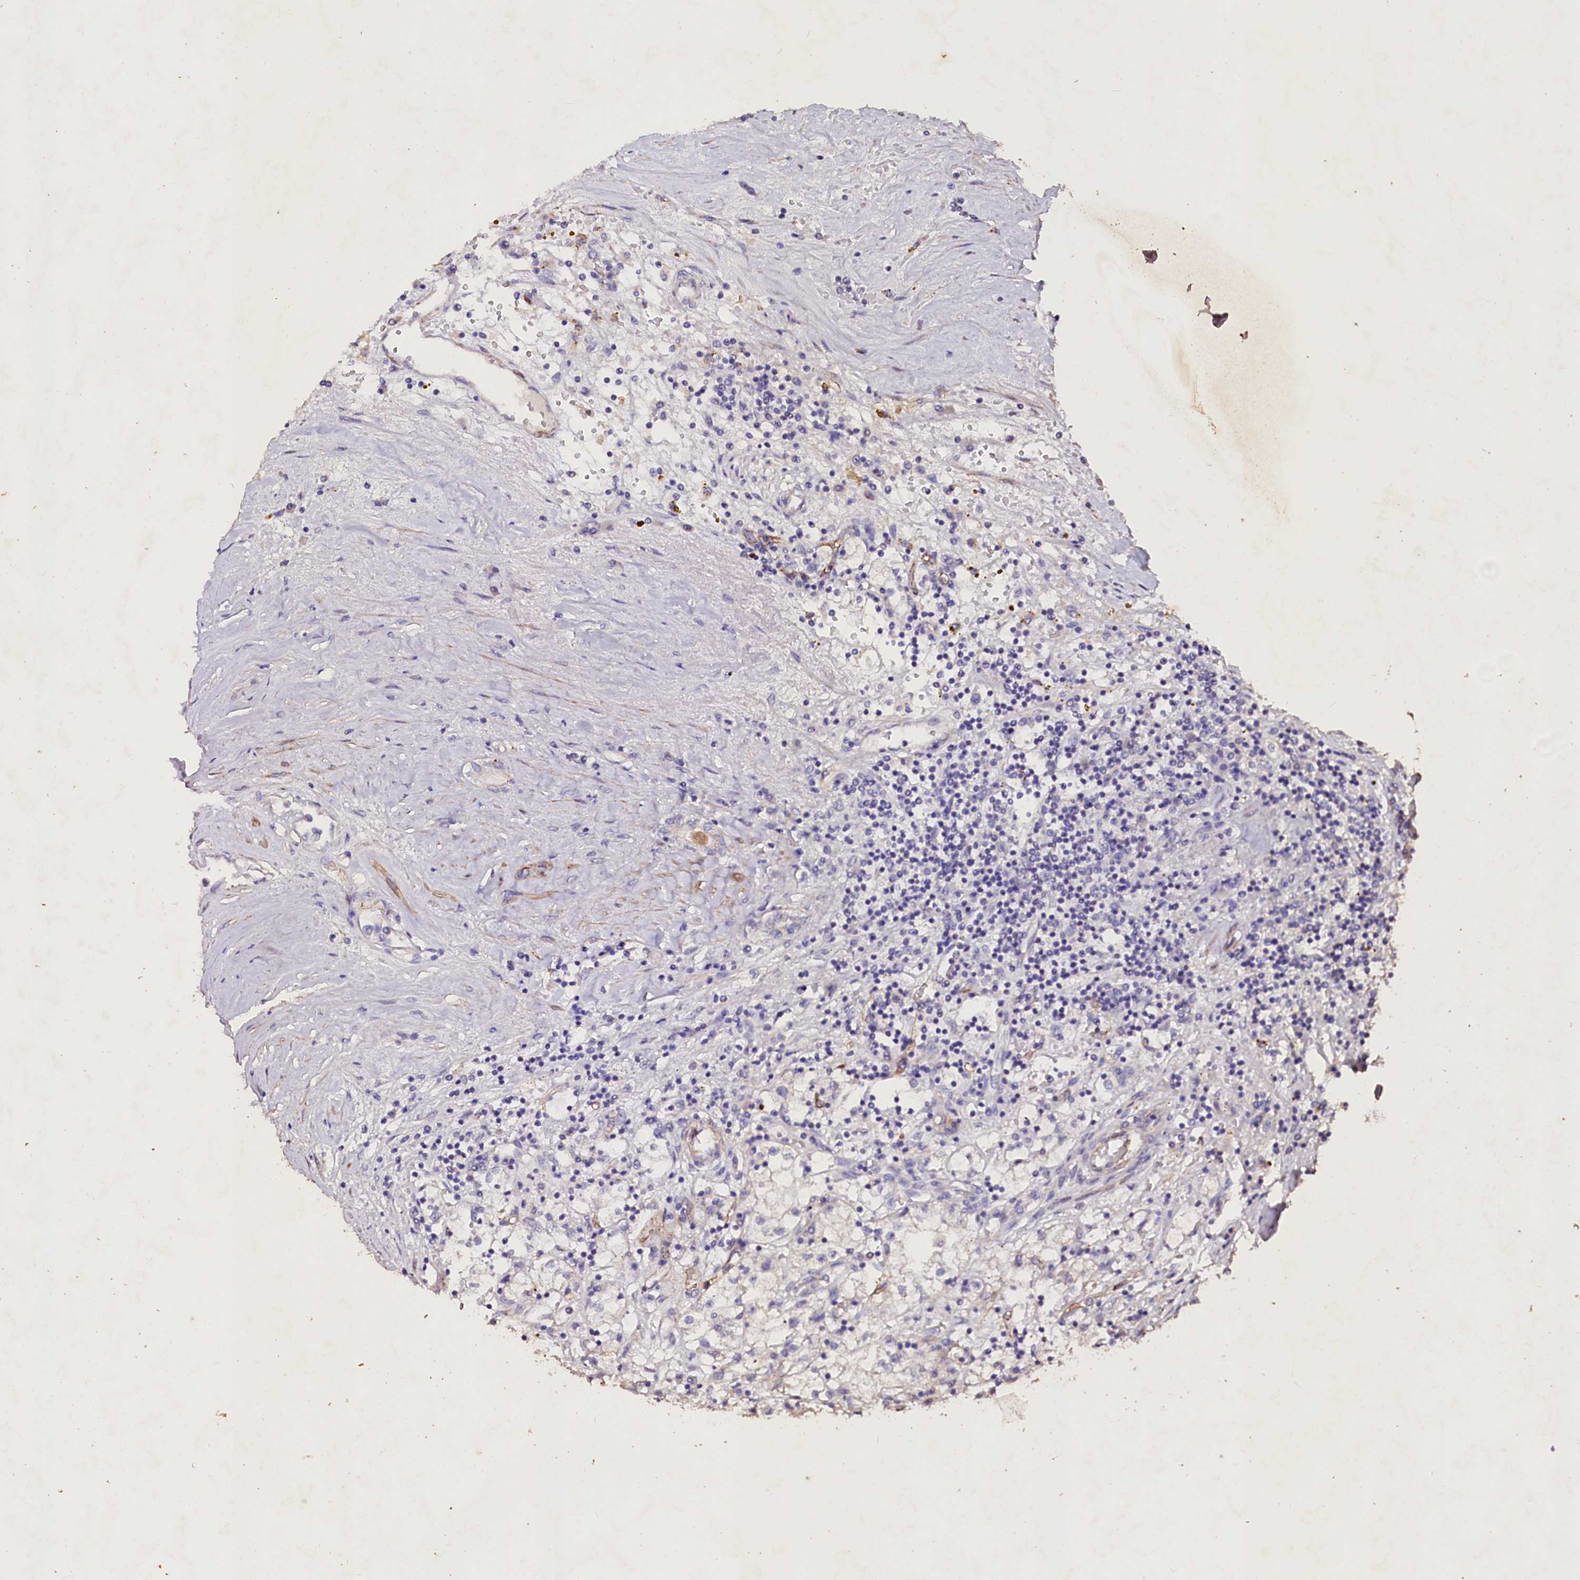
{"staining": {"intensity": "negative", "quantity": "none", "location": "none"}, "tissue": "renal cancer", "cell_type": "Tumor cells", "image_type": "cancer", "snomed": [{"axis": "morphology", "description": "Adenocarcinoma, NOS"}, {"axis": "topography", "description": "Kidney"}], "caption": "Tumor cells are negative for protein expression in human adenocarcinoma (renal). (DAB (3,3'-diaminobenzidine) immunohistochemistry with hematoxylin counter stain).", "gene": "VPS36", "patient": {"sex": "male", "age": 56}}